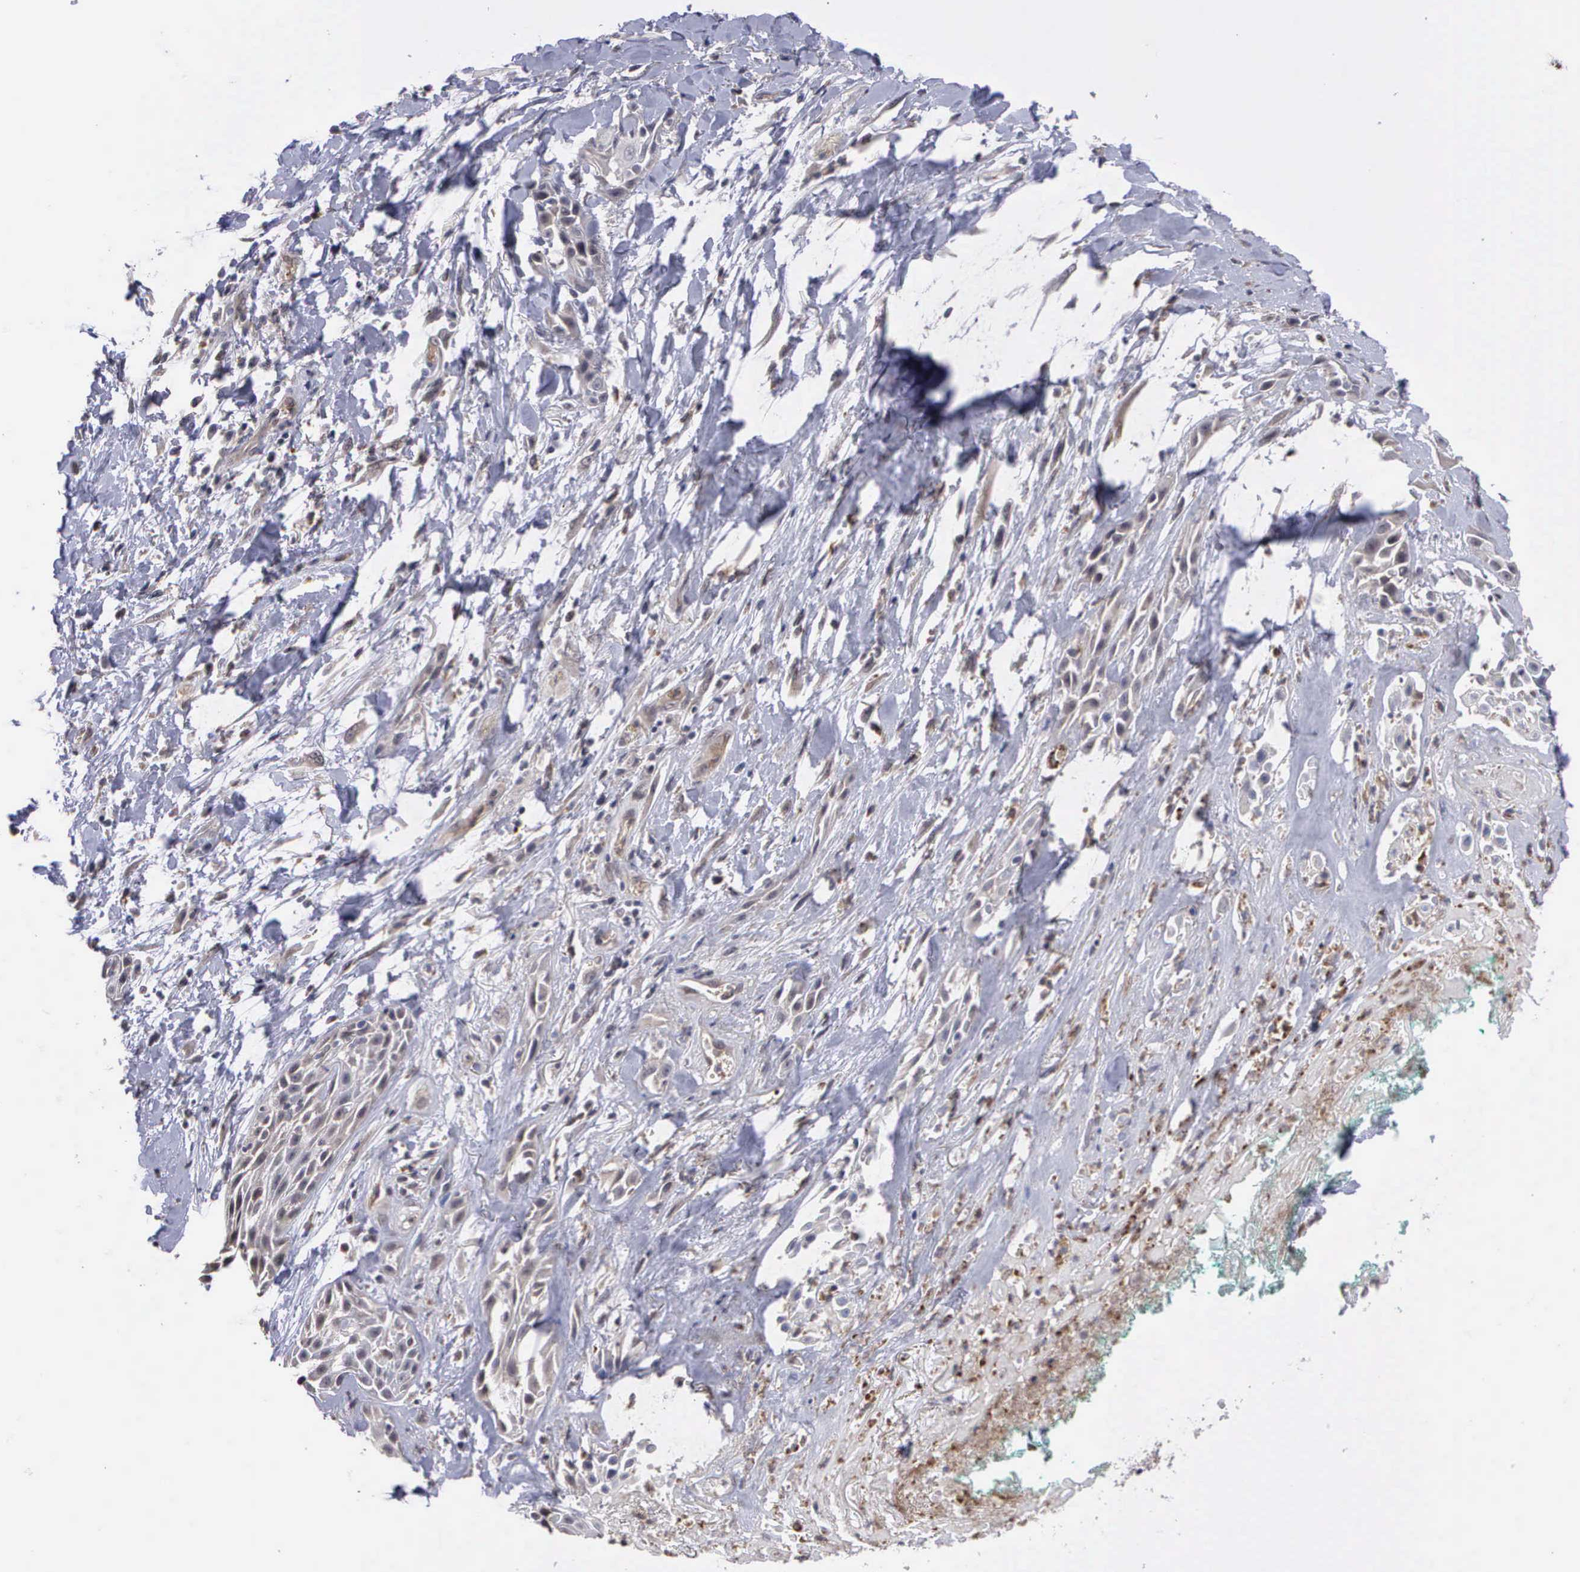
{"staining": {"intensity": "weak", "quantity": "25%-75%", "location": "cytoplasmic/membranous"}, "tissue": "skin cancer", "cell_type": "Tumor cells", "image_type": "cancer", "snomed": [{"axis": "morphology", "description": "Squamous cell carcinoma, NOS"}, {"axis": "topography", "description": "Skin"}, {"axis": "topography", "description": "Anal"}], "caption": "Immunohistochemical staining of human squamous cell carcinoma (skin) displays low levels of weak cytoplasmic/membranous protein expression in about 25%-75% of tumor cells. (IHC, brightfield microscopy, high magnification).", "gene": "MAP3K9", "patient": {"sex": "male", "age": 64}}